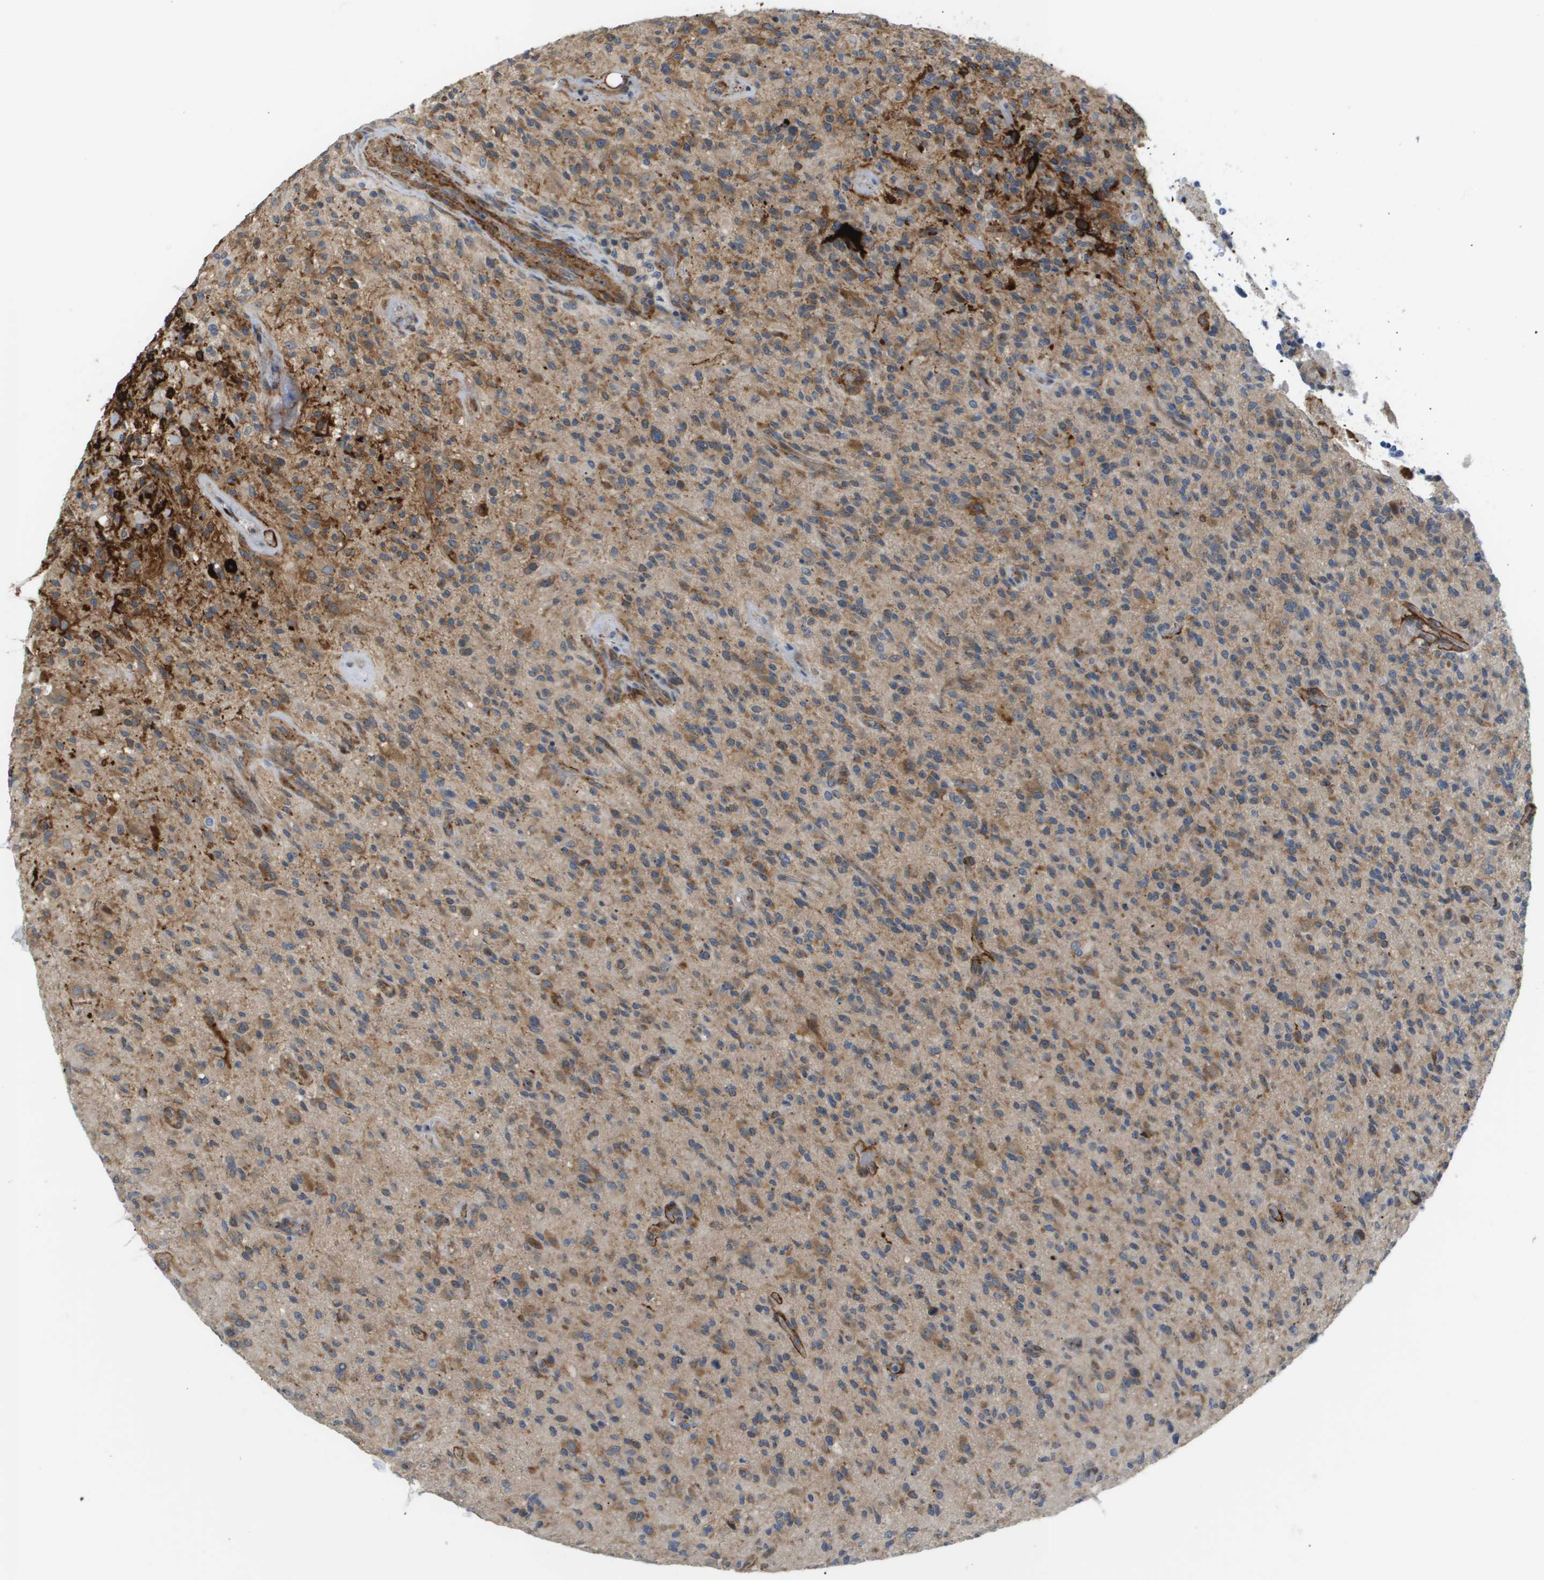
{"staining": {"intensity": "moderate", "quantity": ">75%", "location": "cytoplasmic/membranous"}, "tissue": "glioma", "cell_type": "Tumor cells", "image_type": "cancer", "snomed": [{"axis": "morphology", "description": "Glioma, malignant, High grade"}, {"axis": "topography", "description": "Brain"}], "caption": "A medium amount of moderate cytoplasmic/membranous positivity is seen in about >75% of tumor cells in malignant high-grade glioma tissue. The protein of interest is stained brown, and the nuclei are stained in blue (DAB (3,3'-diaminobenzidine) IHC with brightfield microscopy, high magnification).", "gene": "OTUD5", "patient": {"sex": "male", "age": 71}}